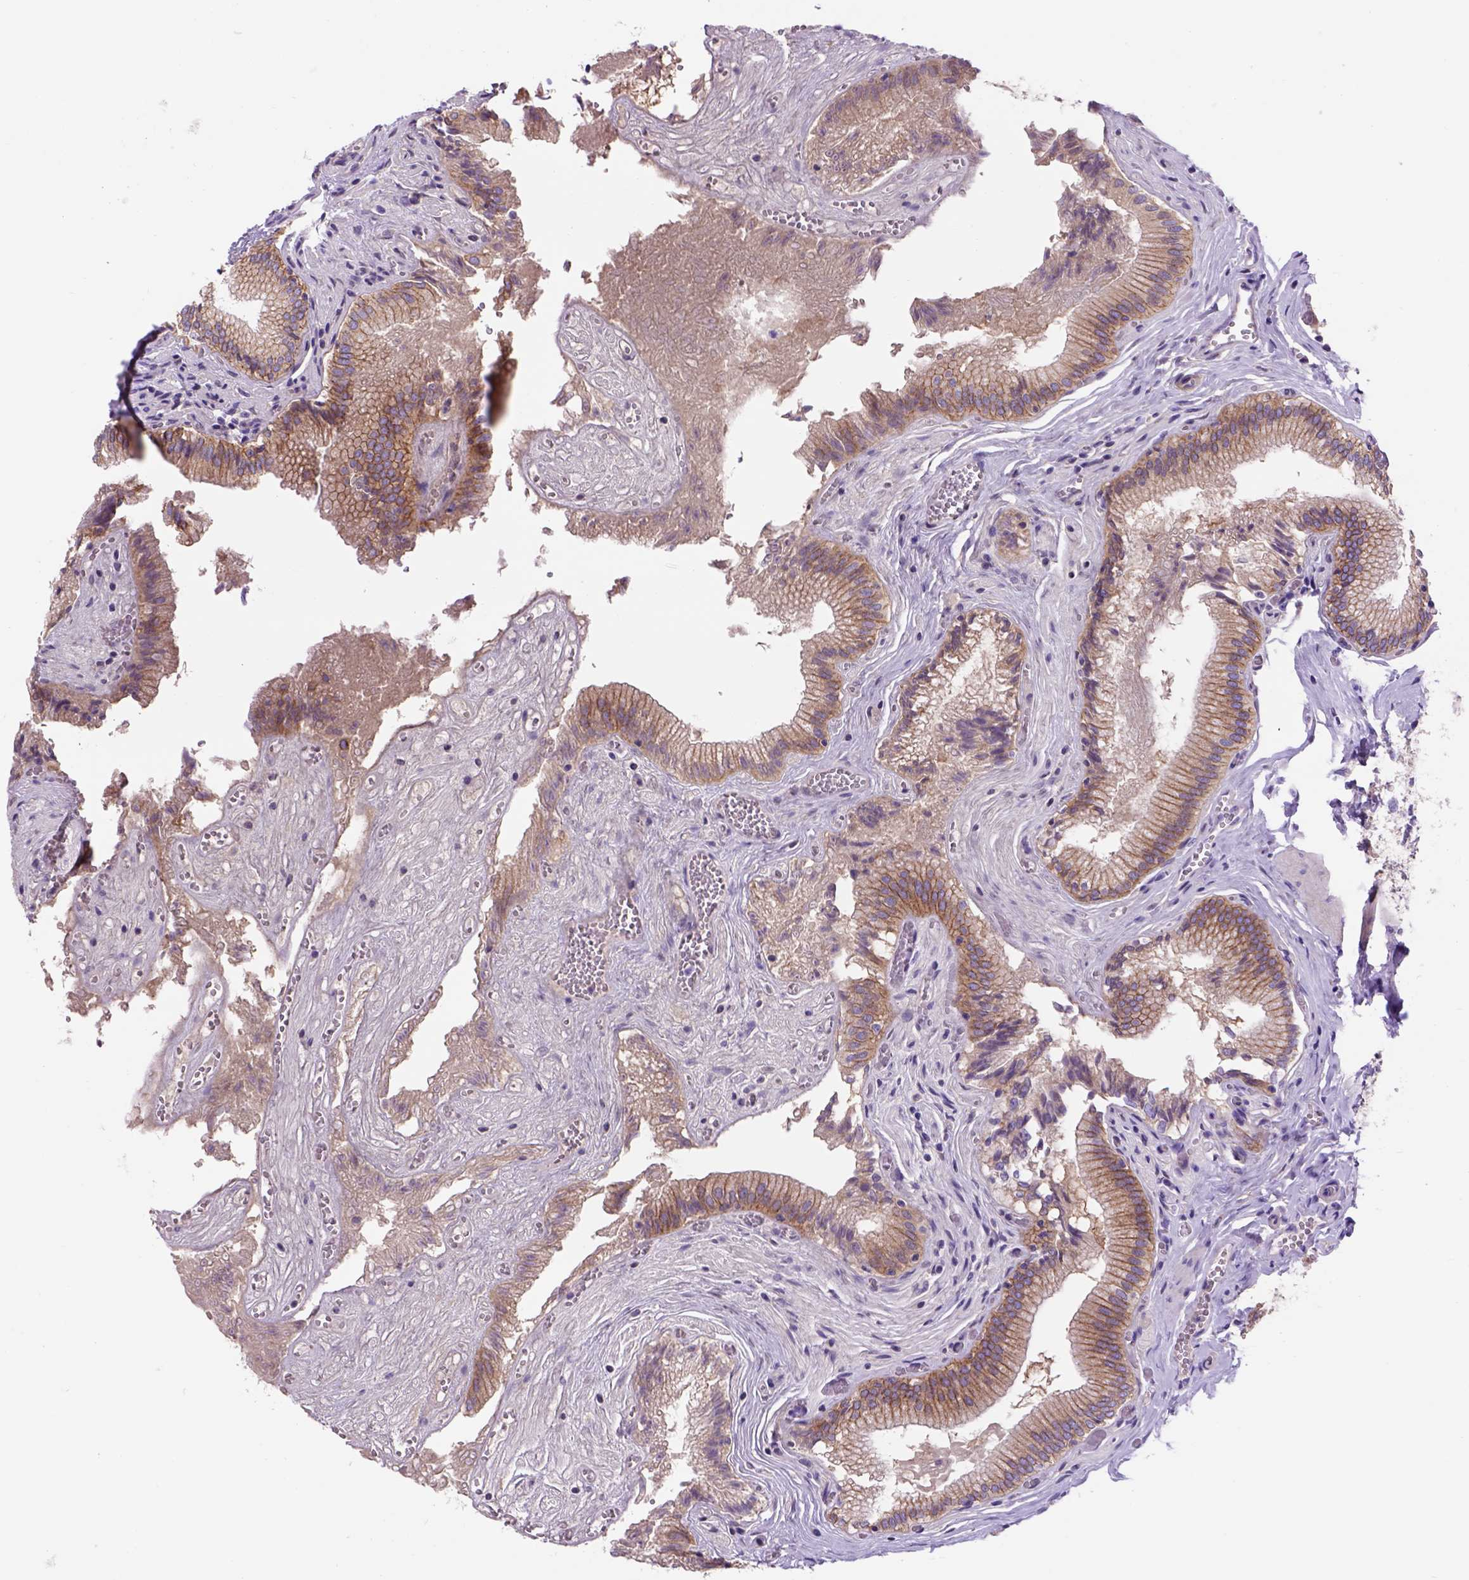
{"staining": {"intensity": "weak", "quantity": ">75%", "location": "cytoplasmic/membranous"}, "tissue": "gallbladder", "cell_type": "Glandular cells", "image_type": "normal", "snomed": [{"axis": "morphology", "description": "Normal tissue, NOS"}, {"axis": "topography", "description": "Gallbladder"}, {"axis": "topography", "description": "Peripheral nerve tissue"}], "caption": "Glandular cells reveal low levels of weak cytoplasmic/membranous expression in approximately >75% of cells in benign human gallbladder.", "gene": "EGFR", "patient": {"sex": "male", "age": 17}}